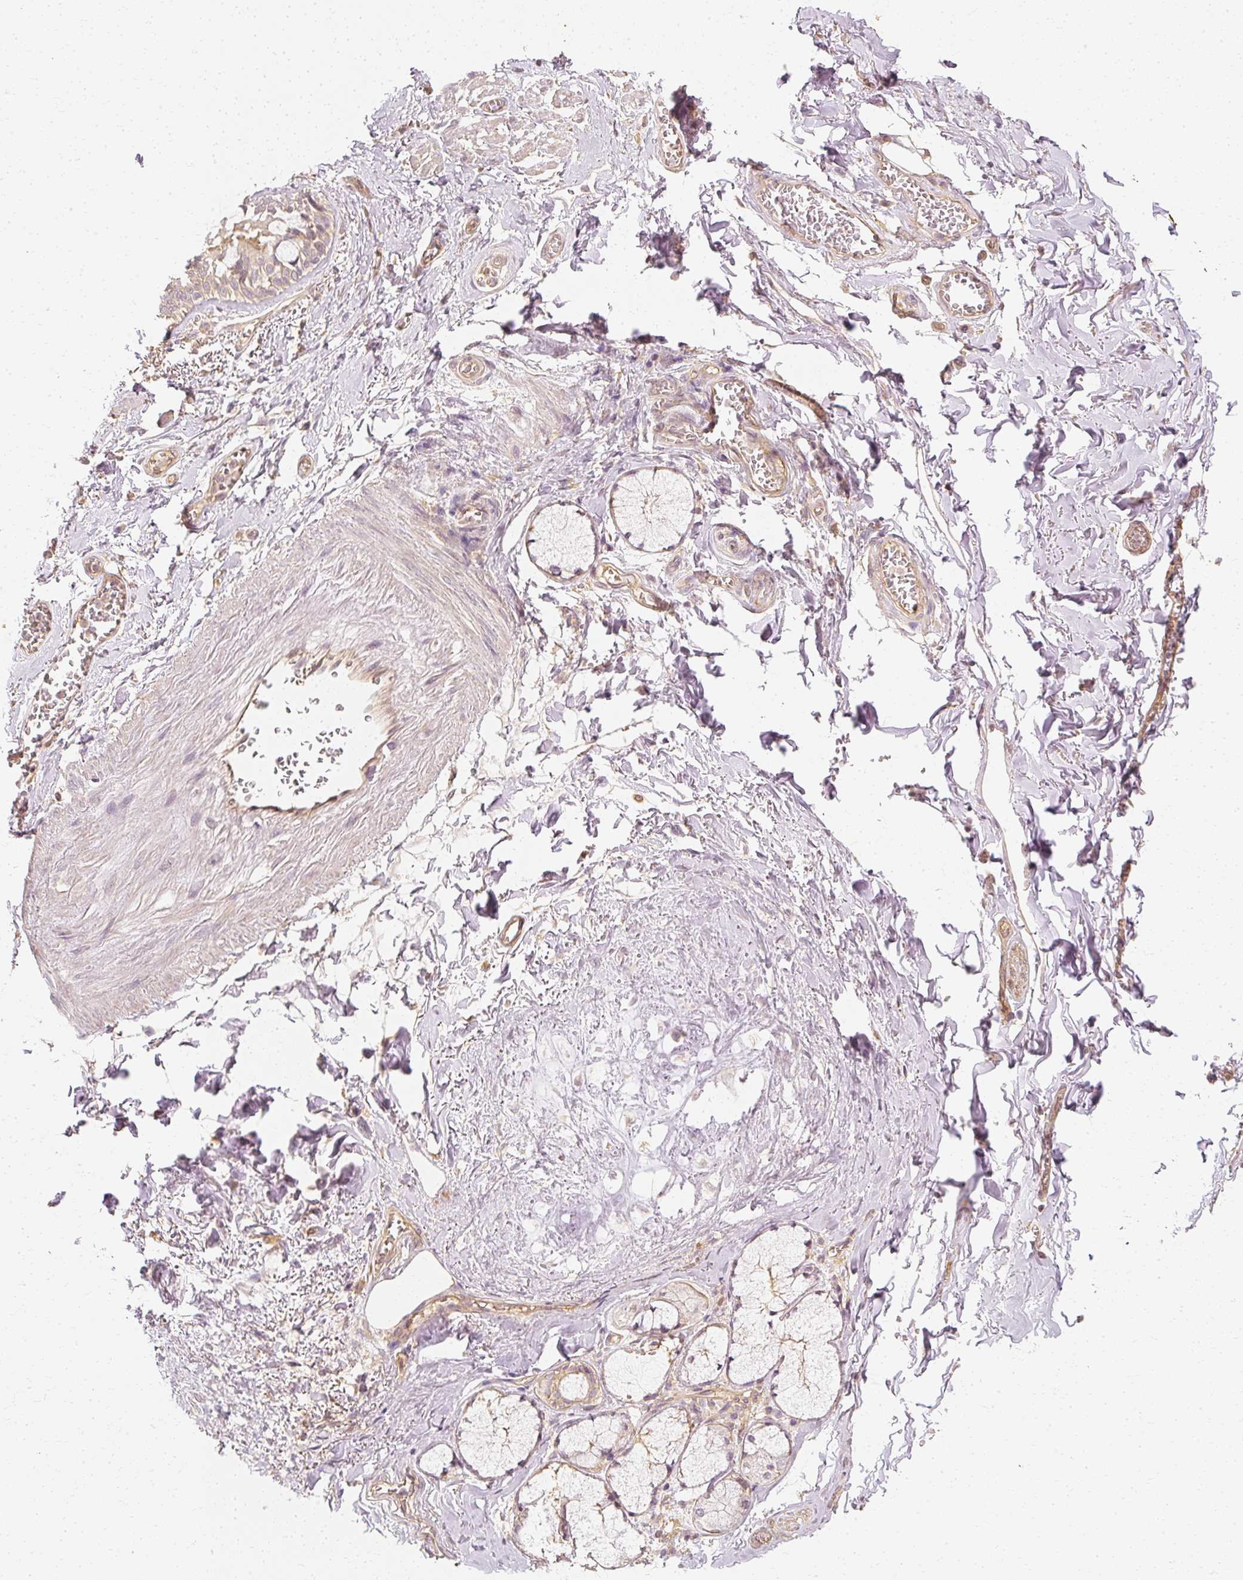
{"staining": {"intensity": "weak", "quantity": "<25%", "location": "cytoplasmic/membranous"}, "tissue": "soft tissue", "cell_type": "Fibroblasts", "image_type": "normal", "snomed": [{"axis": "morphology", "description": "Normal tissue, NOS"}, {"axis": "morphology", "description": "Degeneration, NOS"}, {"axis": "topography", "description": "Cartilage tissue"}, {"axis": "topography", "description": "Lung"}], "caption": "Immunohistochemical staining of benign human soft tissue demonstrates no significant staining in fibroblasts. (DAB (3,3'-diaminobenzidine) immunohistochemistry visualized using brightfield microscopy, high magnification).", "gene": "GNAQ", "patient": {"sex": "female", "age": 61}}